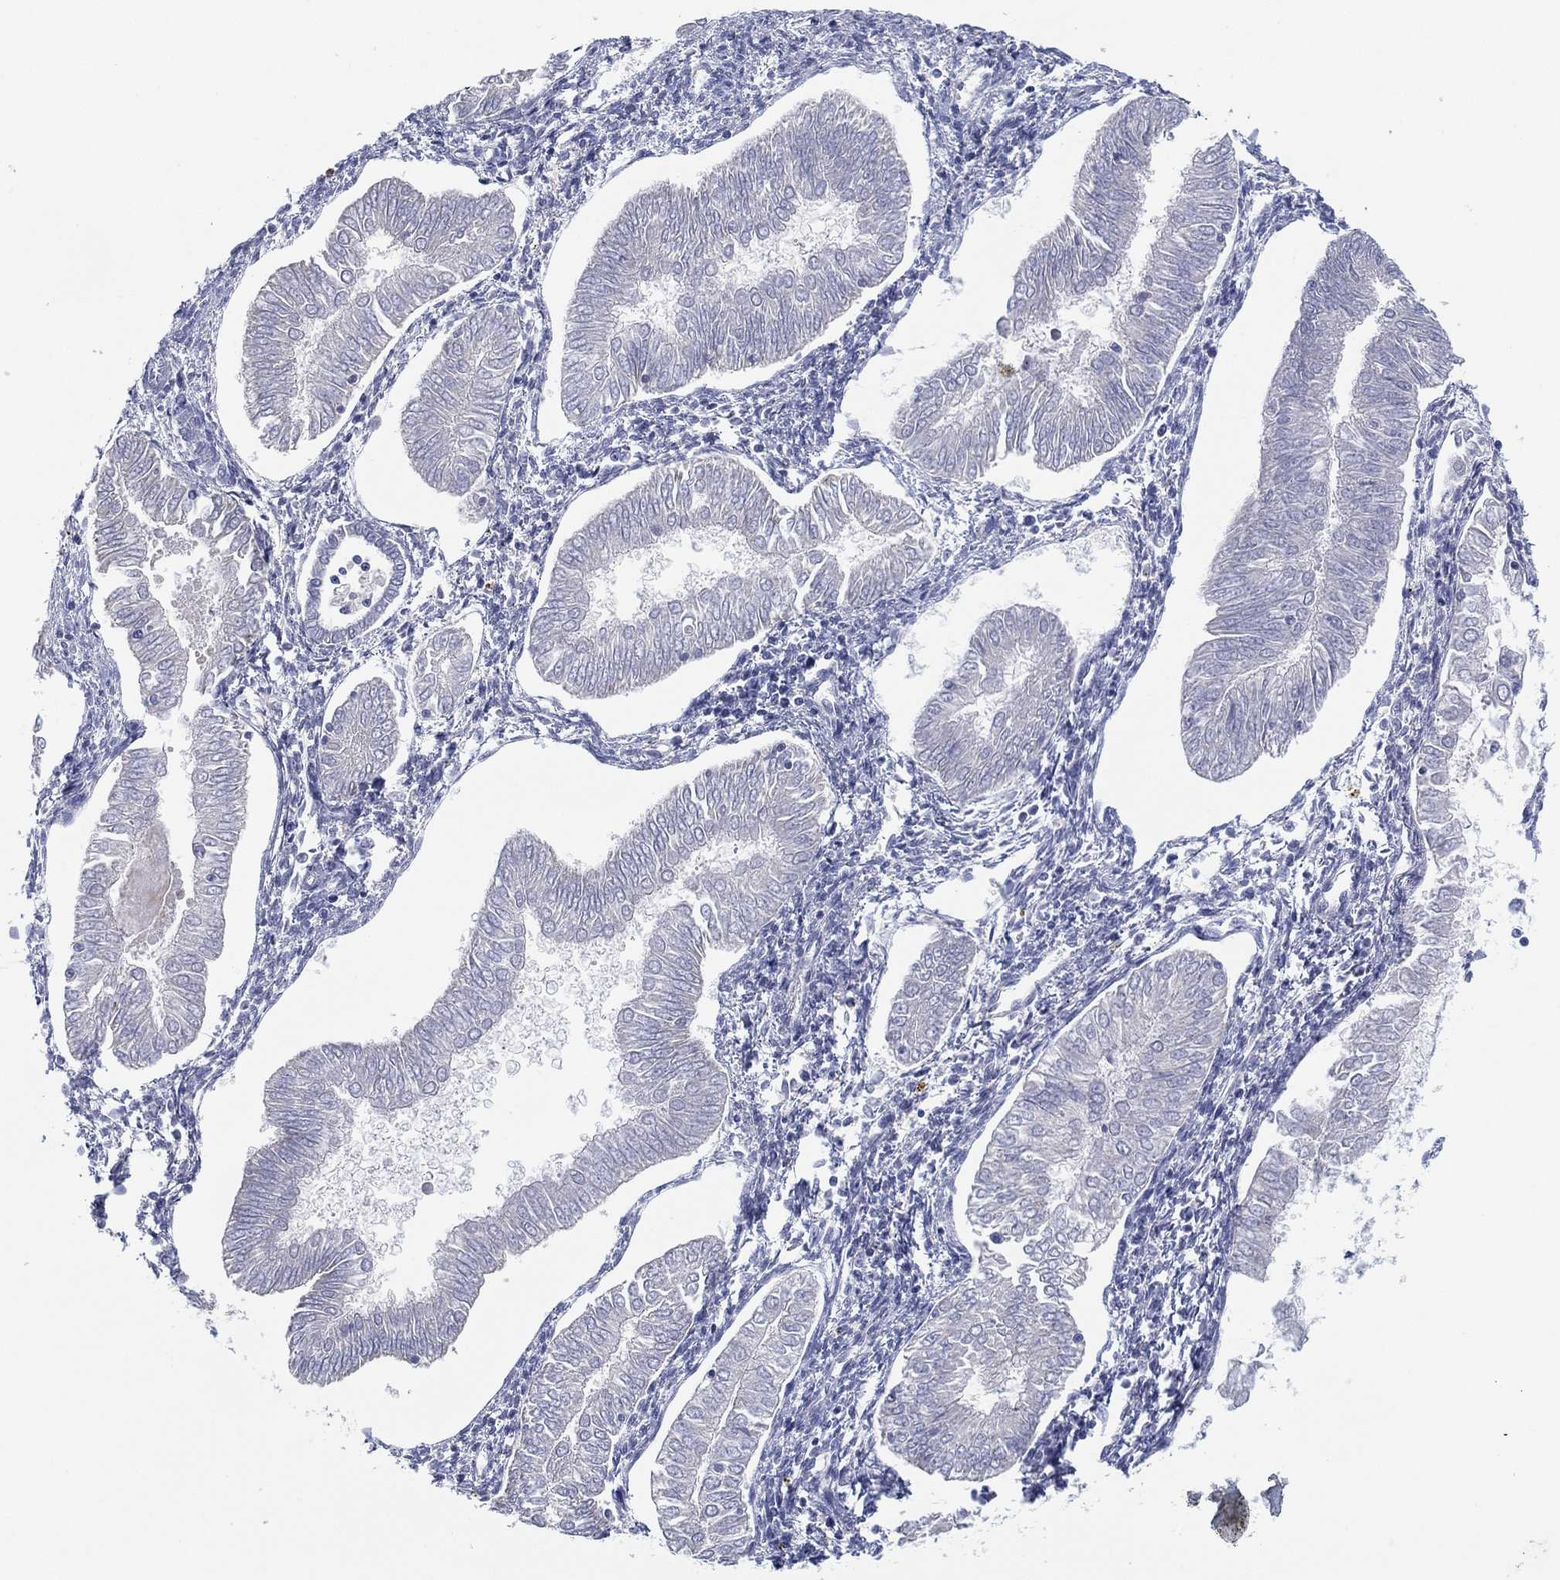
{"staining": {"intensity": "negative", "quantity": "none", "location": "none"}, "tissue": "endometrial cancer", "cell_type": "Tumor cells", "image_type": "cancer", "snomed": [{"axis": "morphology", "description": "Adenocarcinoma, NOS"}, {"axis": "topography", "description": "Endometrium"}], "caption": "Immunohistochemistry photomicrograph of human endometrial adenocarcinoma stained for a protein (brown), which displays no staining in tumor cells. Brightfield microscopy of immunohistochemistry (IHC) stained with DAB (brown) and hematoxylin (blue), captured at high magnification.", "gene": "TMEM40", "patient": {"sex": "female", "age": 53}}